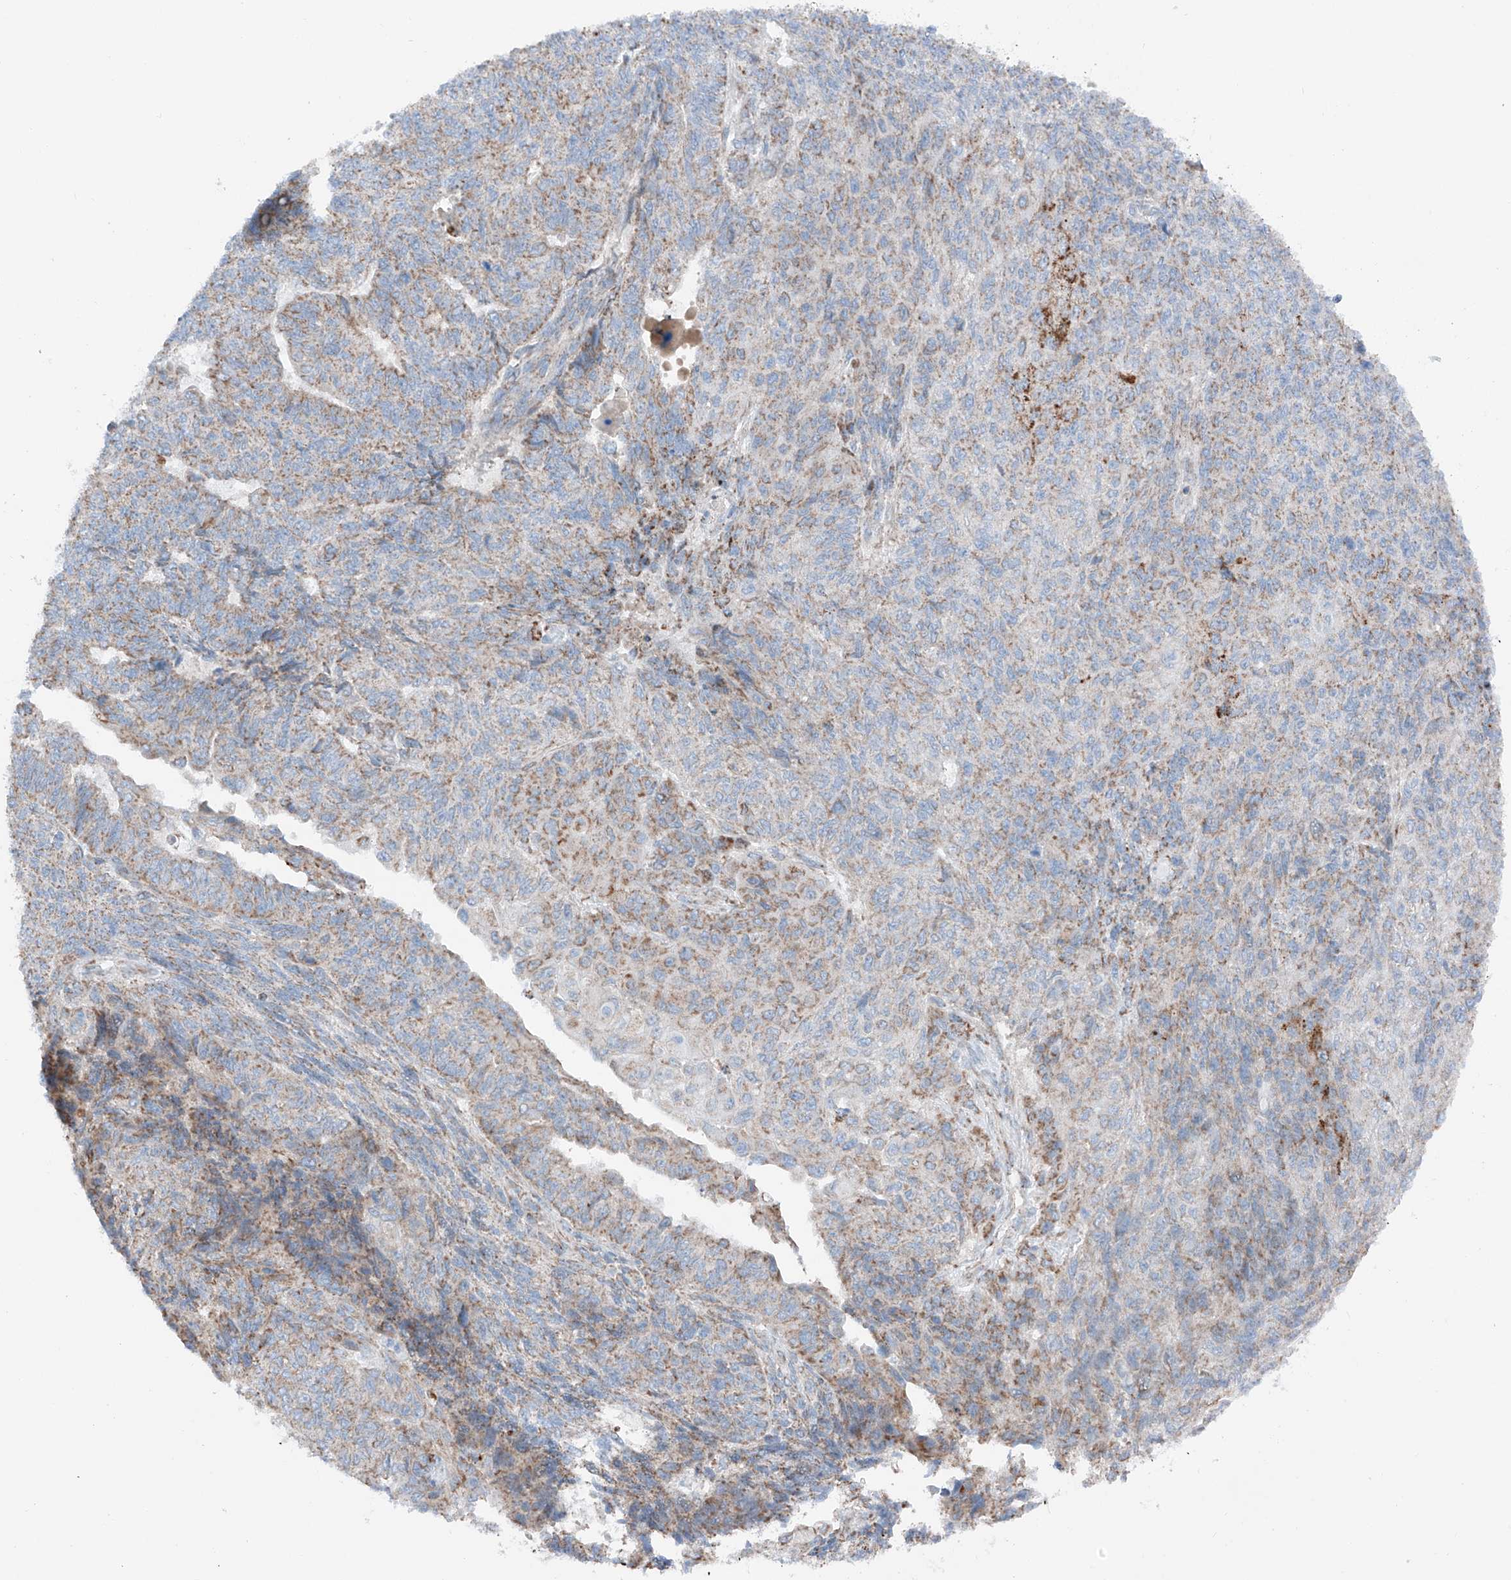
{"staining": {"intensity": "moderate", "quantity": "<25%", "location": "cytoplasmic/membranous"}, "tissue": "endometrial cancer", "cell_type": "Tumor cells", "image_type": "cancer", "snomed": [{"axis": "morphology", "description": "Adenocarcinoma, NOS"}, {"axis": "topography", "description": "Endometrium"}], "caption": "Approximately <25% of tumor cells in endometrial adenocarcinoma display moderate cytoplasmic/membranous protein positivity as visualized by brown immunohistochemical staining.", "gene": "MRAP", "patient": {"sex": "female", "age": 32}}